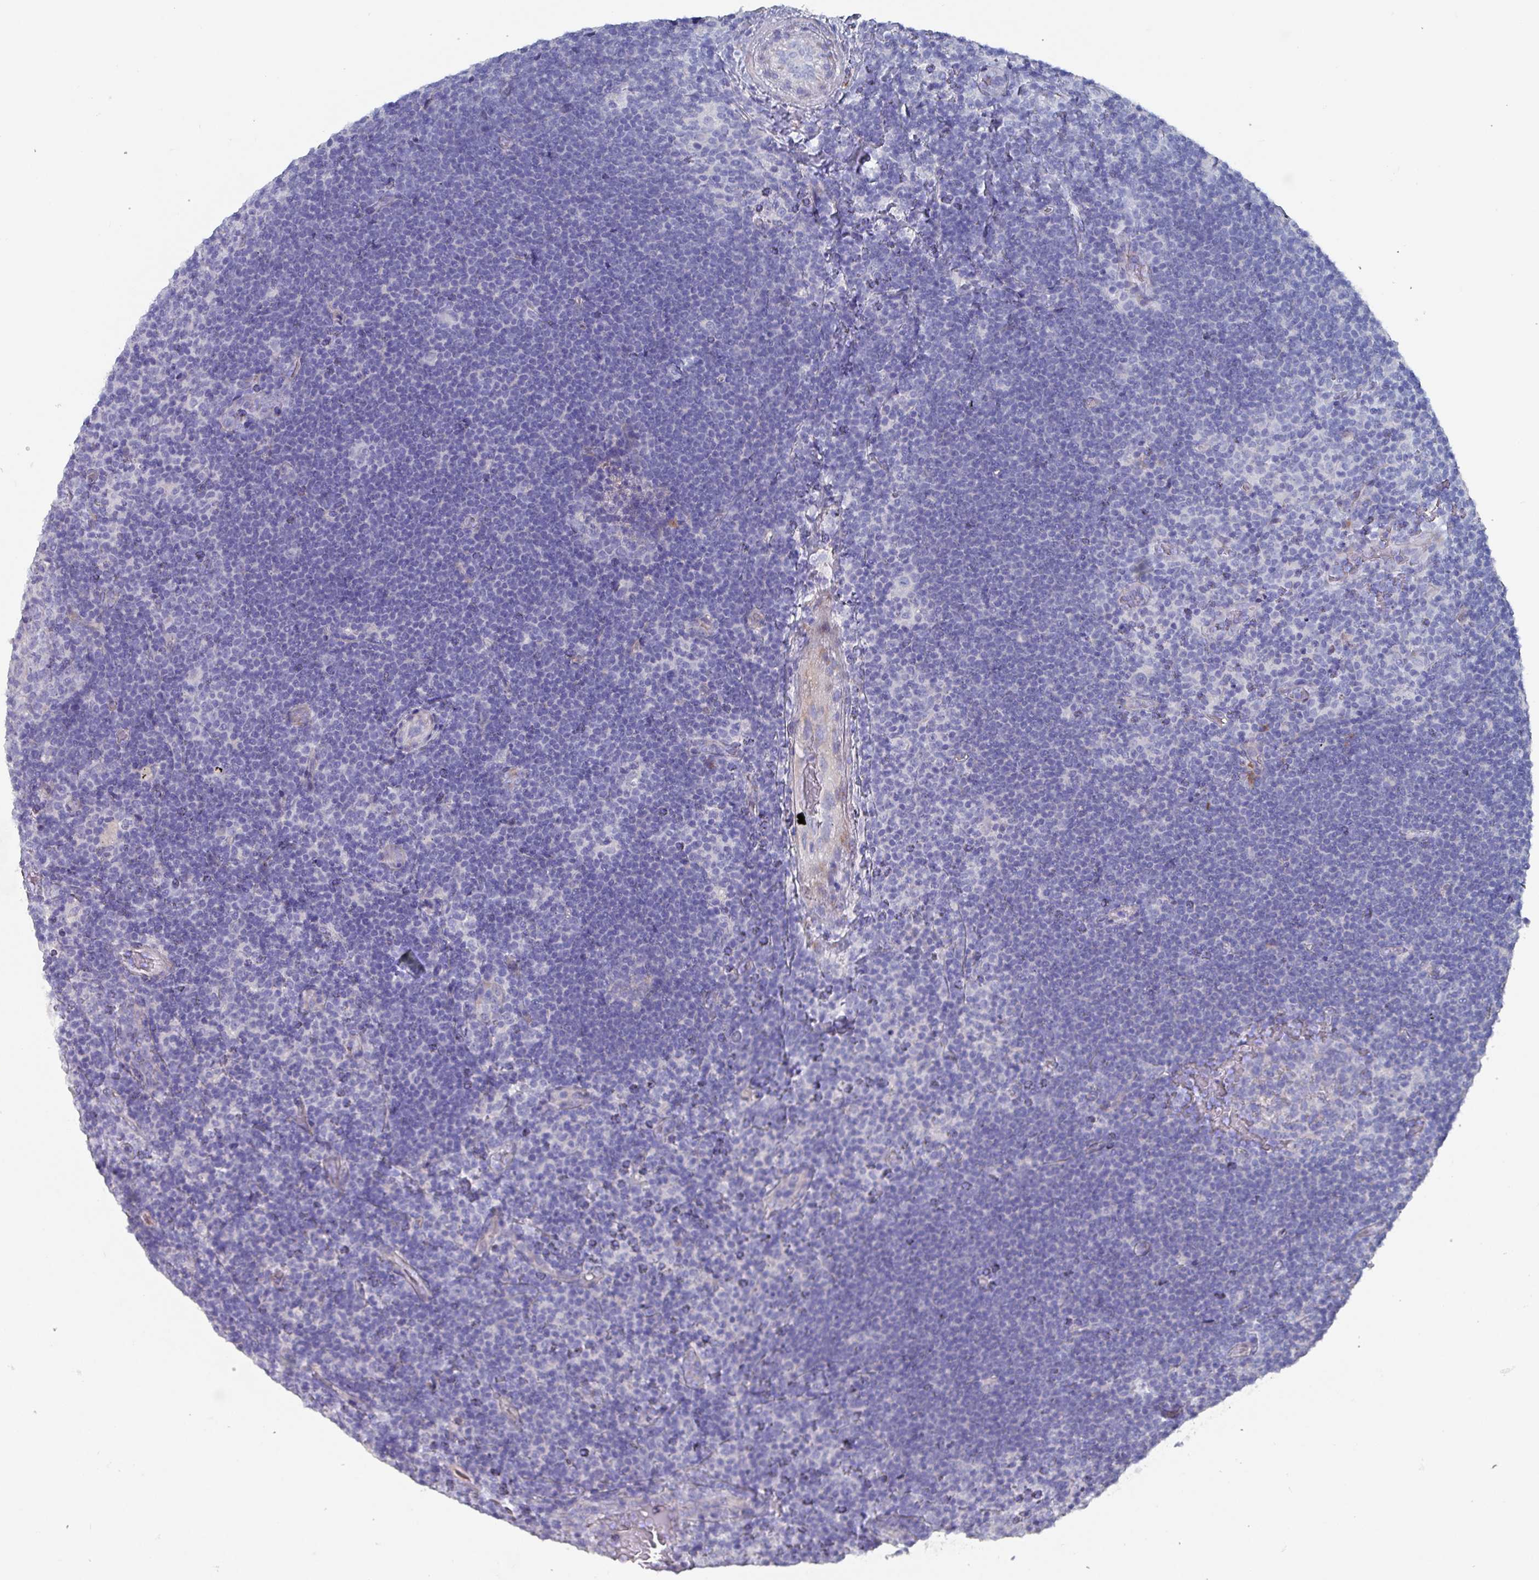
{"staining": {"intensity": "negative", "quantity": "none", "location": "none"}, "tissue": "lymphoma", "cell_type": "Tumor cells", "image_type": "cancer", "snomed": [{"axis": "morphology", "description": "Hodgkin's disease, NOS"}, {"axis": "topography", "description": "Lymph node"}], "caption": "Tumor cells show no significant protein staining in Hodgkin's disease.", "gene": "DRD5", "patient": {"sex": "female", "age": 57}}